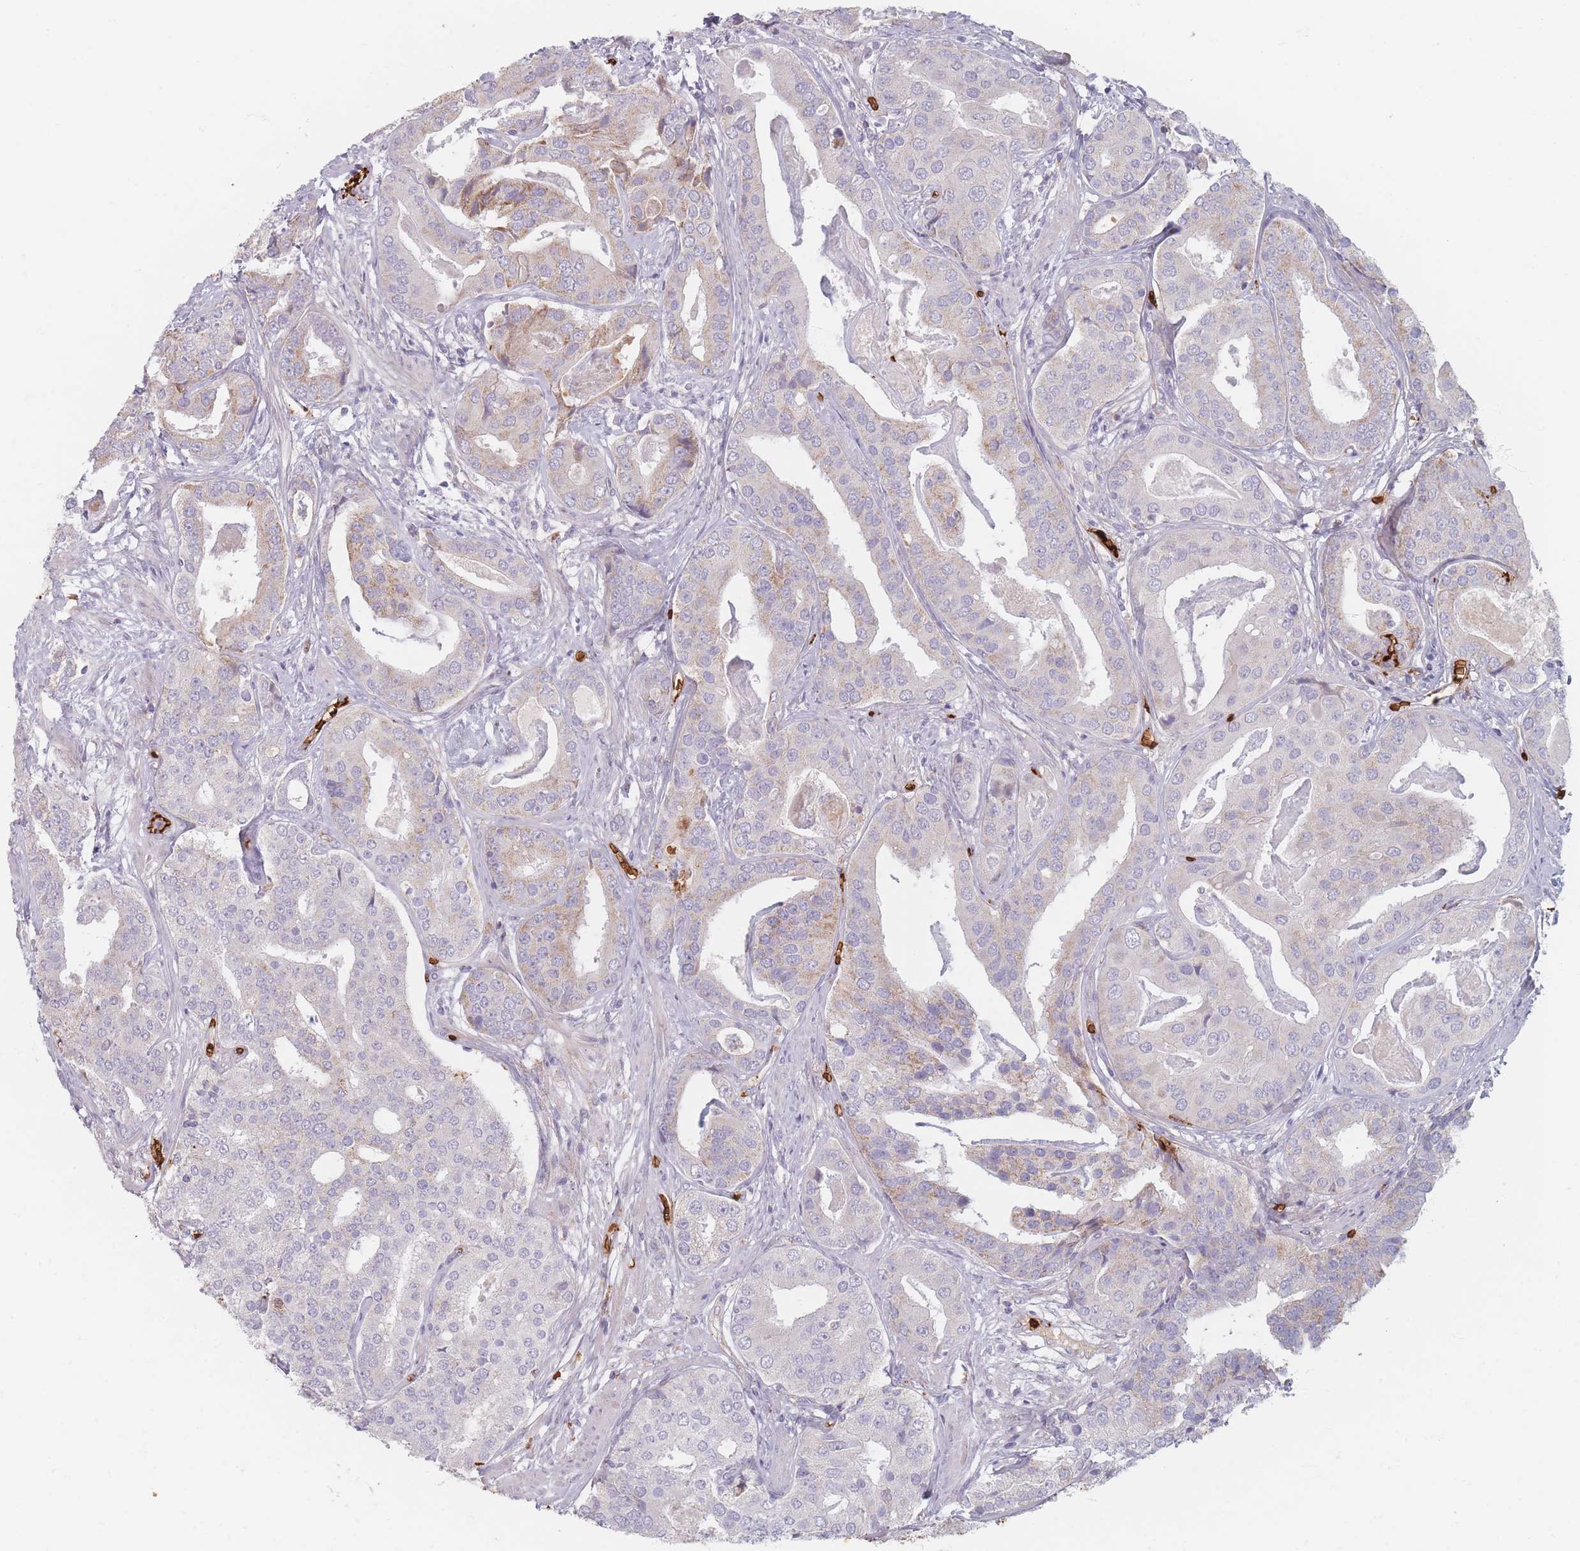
{"staining": {"intensity": "weak", "quantity": "<25%", "location": "cytoplasmic/membranous"}, "tissue": "prostate cancer", "cell_type": "Tumor cells", "image_type": "cancer", "snomed": [{"axis": "morphology", "description": "Adenocarcinoma, High grade"}, {"axis": "topography", "description": "Prostate"}], "caption": "There is no significant positivity in tumor cells of adenocarcinoma (high-grade) (prostate).", "gene": "SLC2A6", "patient": {"sex": "male", "age": 71}}